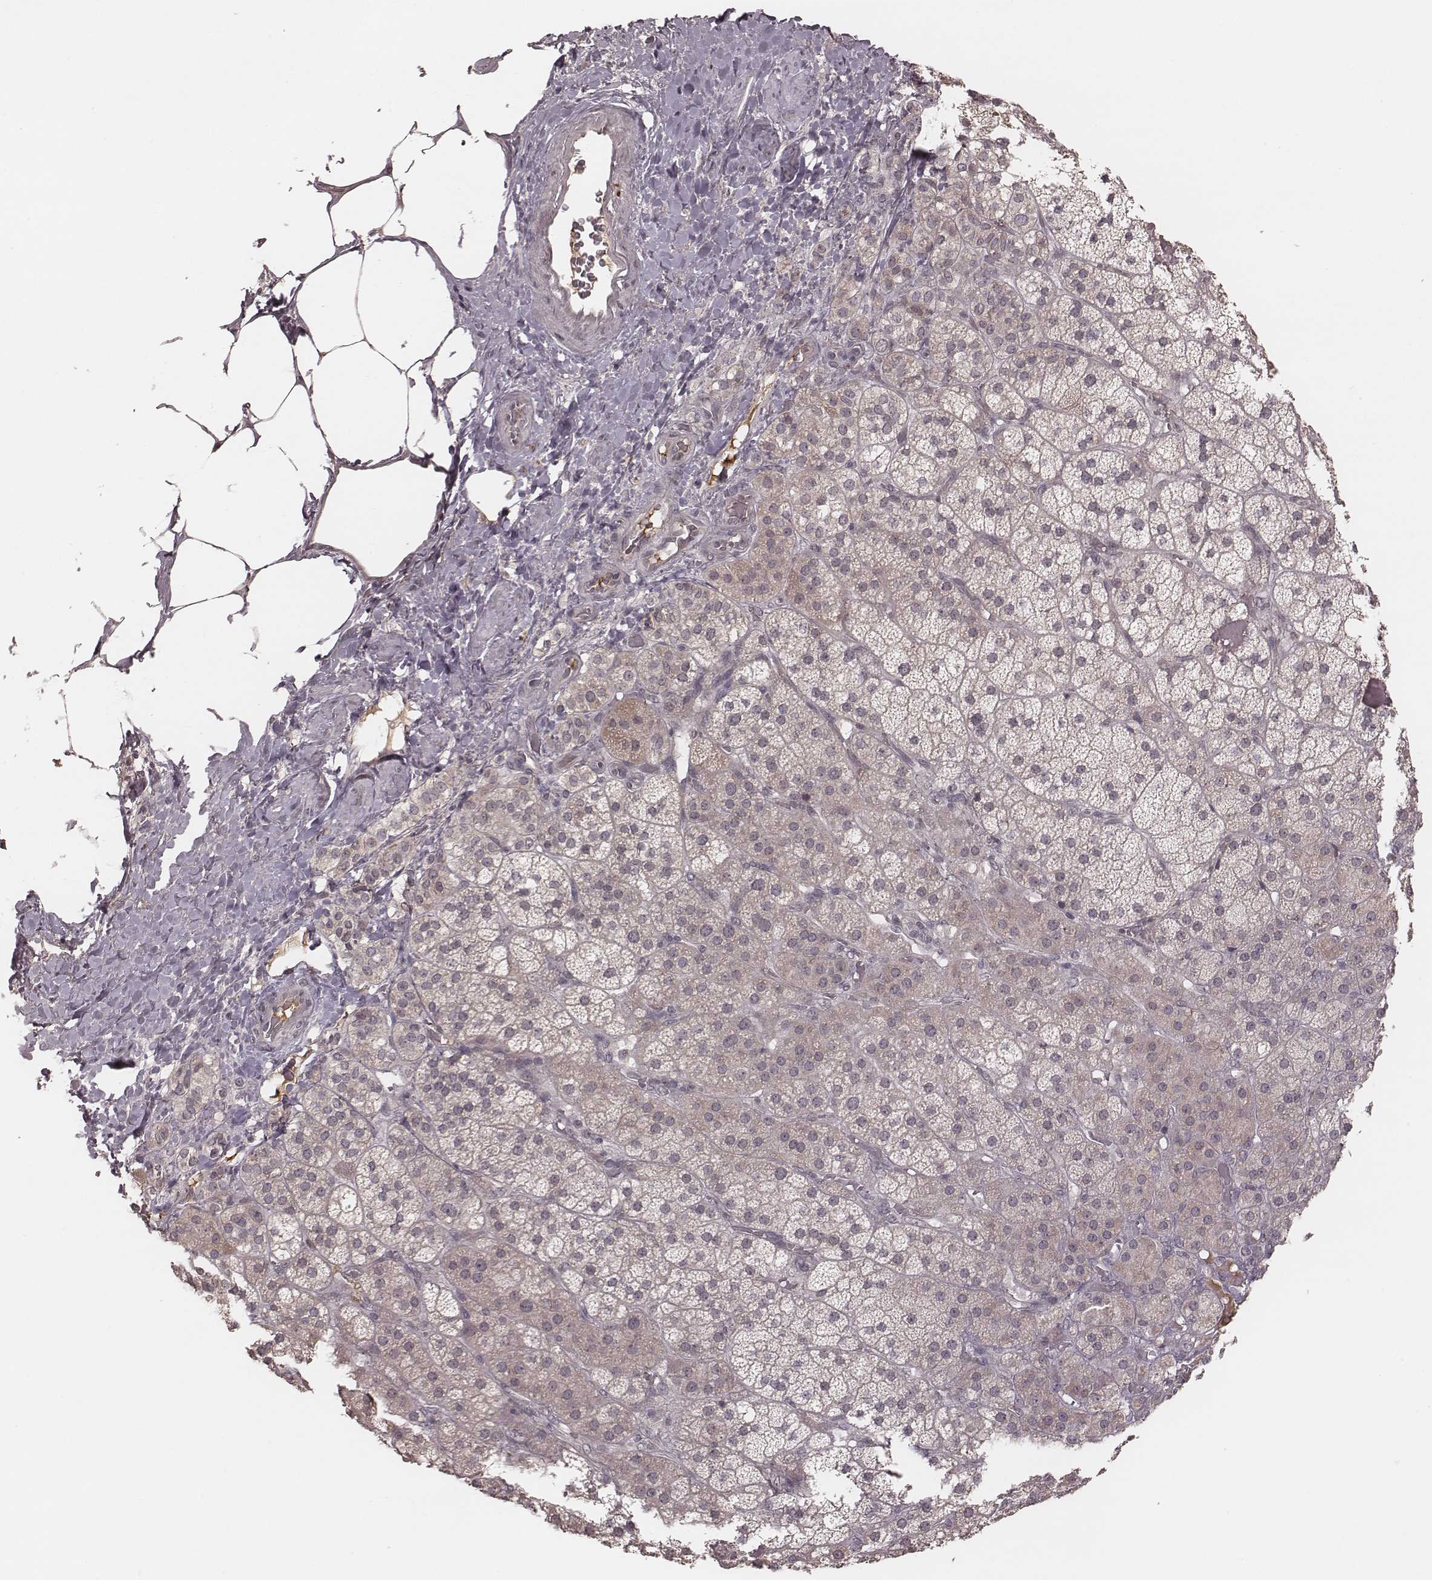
{"staining": {"intensity": "weak", "quantity": "<25%", "location": "cytoplasmic/membranous"}, "tissue": "adrenal gland", "cell_type": "Glandular cells", "image_type": "normal", "snomed": [{"axis": "morphology", "description": "Normal tissue, NOS"}, {"axis": "topography", "description": "Adrenal gland"}], "caption": "Photomicrograph shows no protein expression in glandular cells of benign adrenal gland.", "gene": "IL5", "patient": {"sex": "male", "age": 57}}